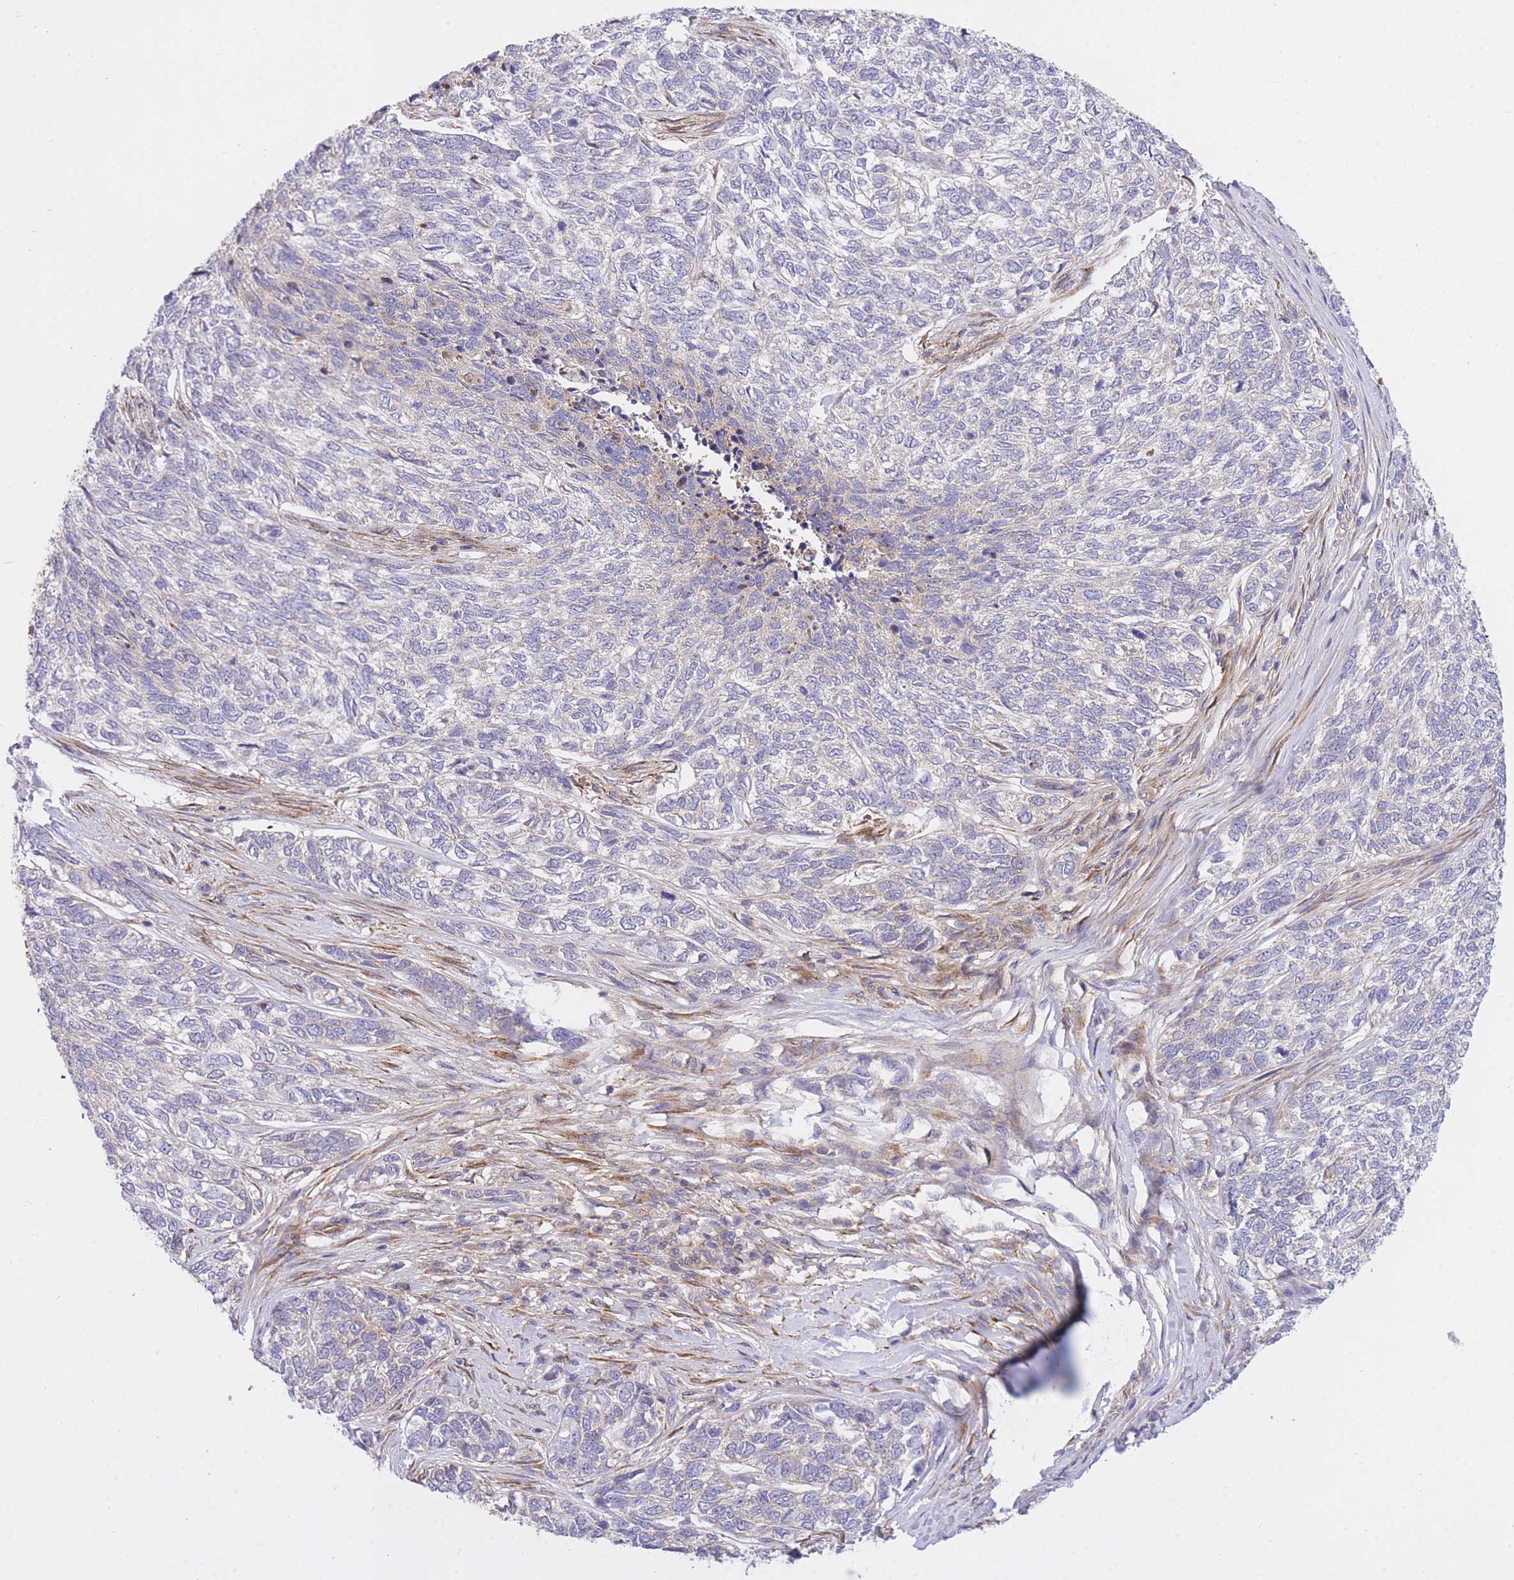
{"staining": {"intensity": "negative", "quantity": "none", "location": "none"}, "tissue": "skin cancer", "cell_type": "Tumor cells", "image_type": "cancer", "snomed": [{"axis": "morphology", "description": "Basal cell carcinoma"}, {"axis": "topography", "description": "Skin"}], "caption": "This micrograph is of skin cancer (basal cell carcinoma) stained with immunohistochemistry (IHC) to label a protein in brown with the nuclei are counter-stained blue. There is no expression in tumor cells.", "gene": "EIF2B2", "patient": {"sex": "female", "age": 65}}